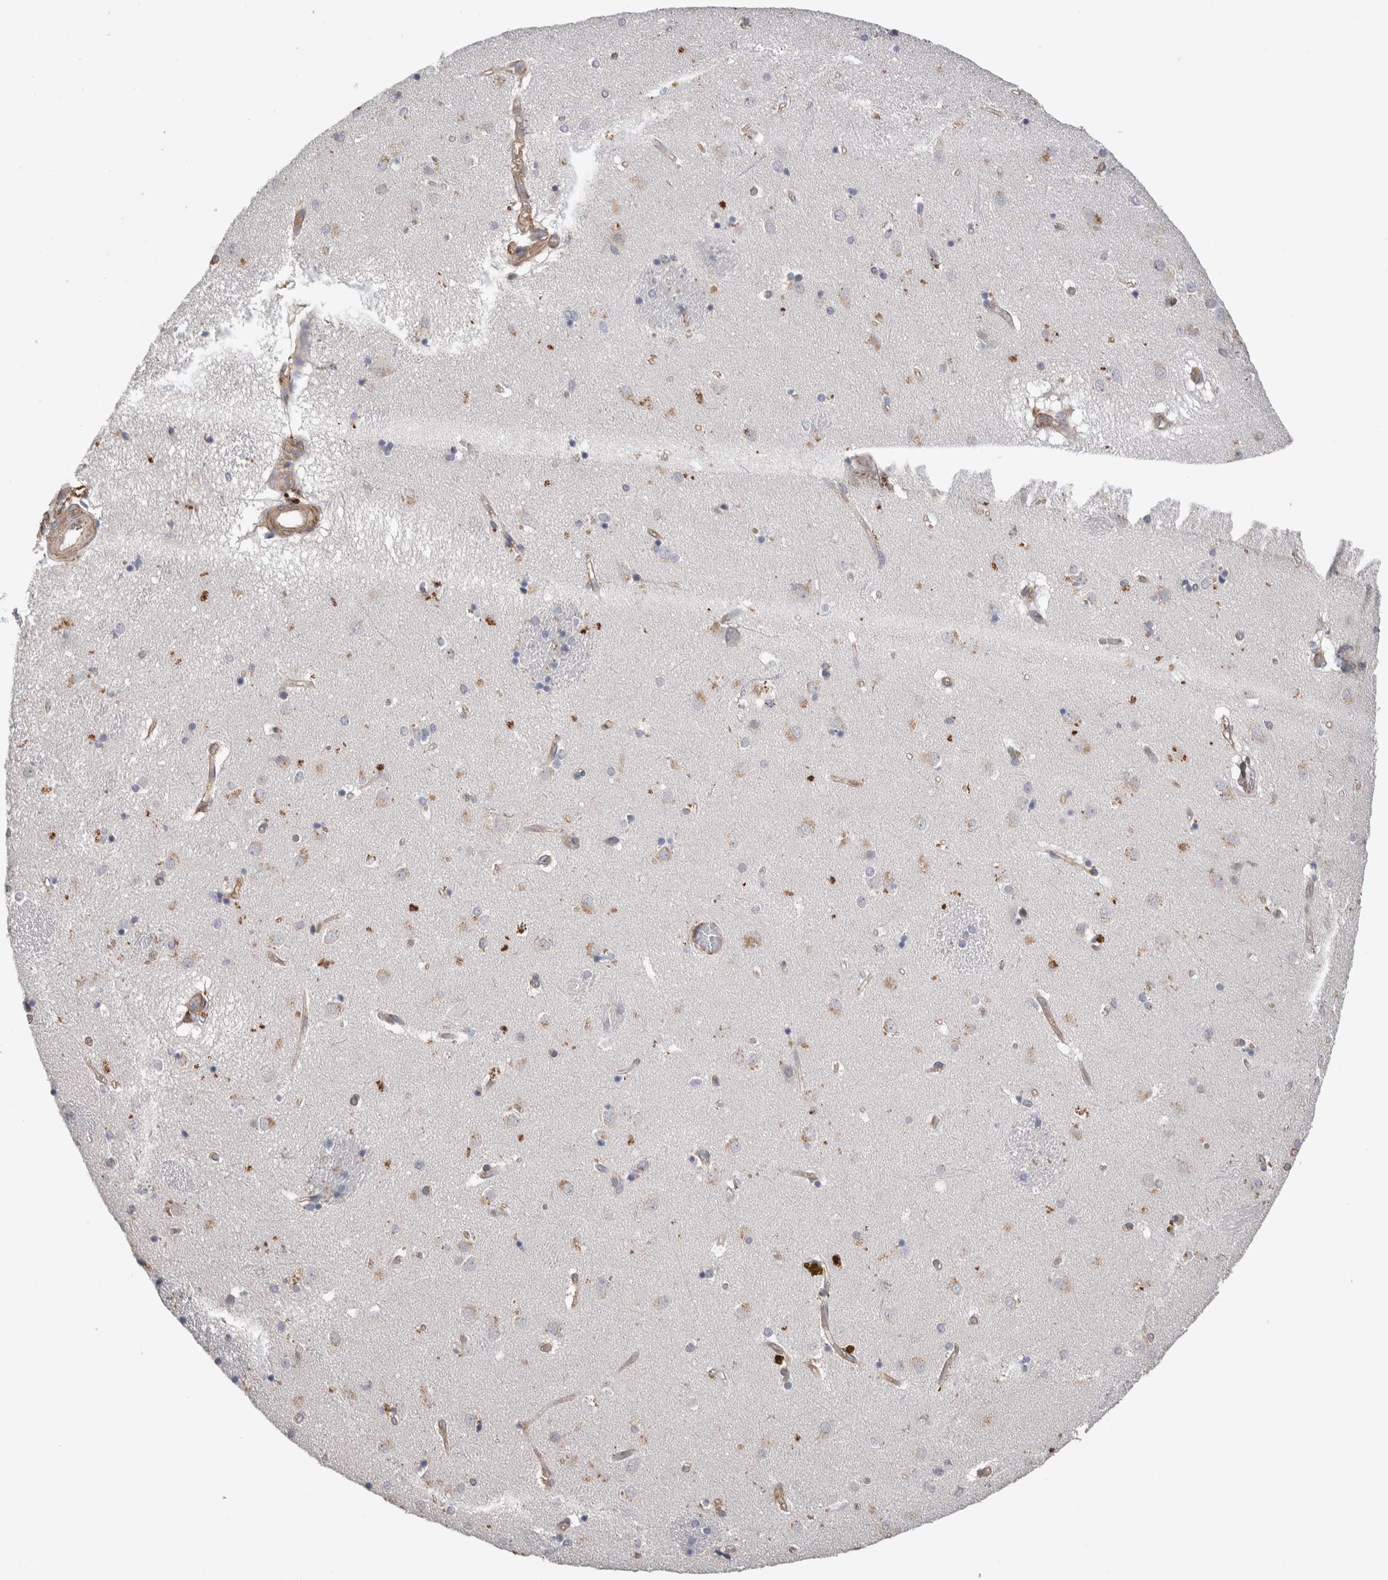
{"staining": {"intensity": "negative", "quantity": "none", "location": "none"}, "tissue": "caudate", "cell_type": "Glial cells", "image_type": "normal", "snomed": [{"axis": "morphology", "description": "Normal tissue, NOS"}, {"axis": "topography", "description": "Lateral ventricle wall"}], "caption": "High power microscopy photomicrograph of an IHC photomicrograph of unremarkable caudate, revealing no significant expression in glial cells.", "gene": "GCNA", "patient": {"sex": "male", "age": 70}}